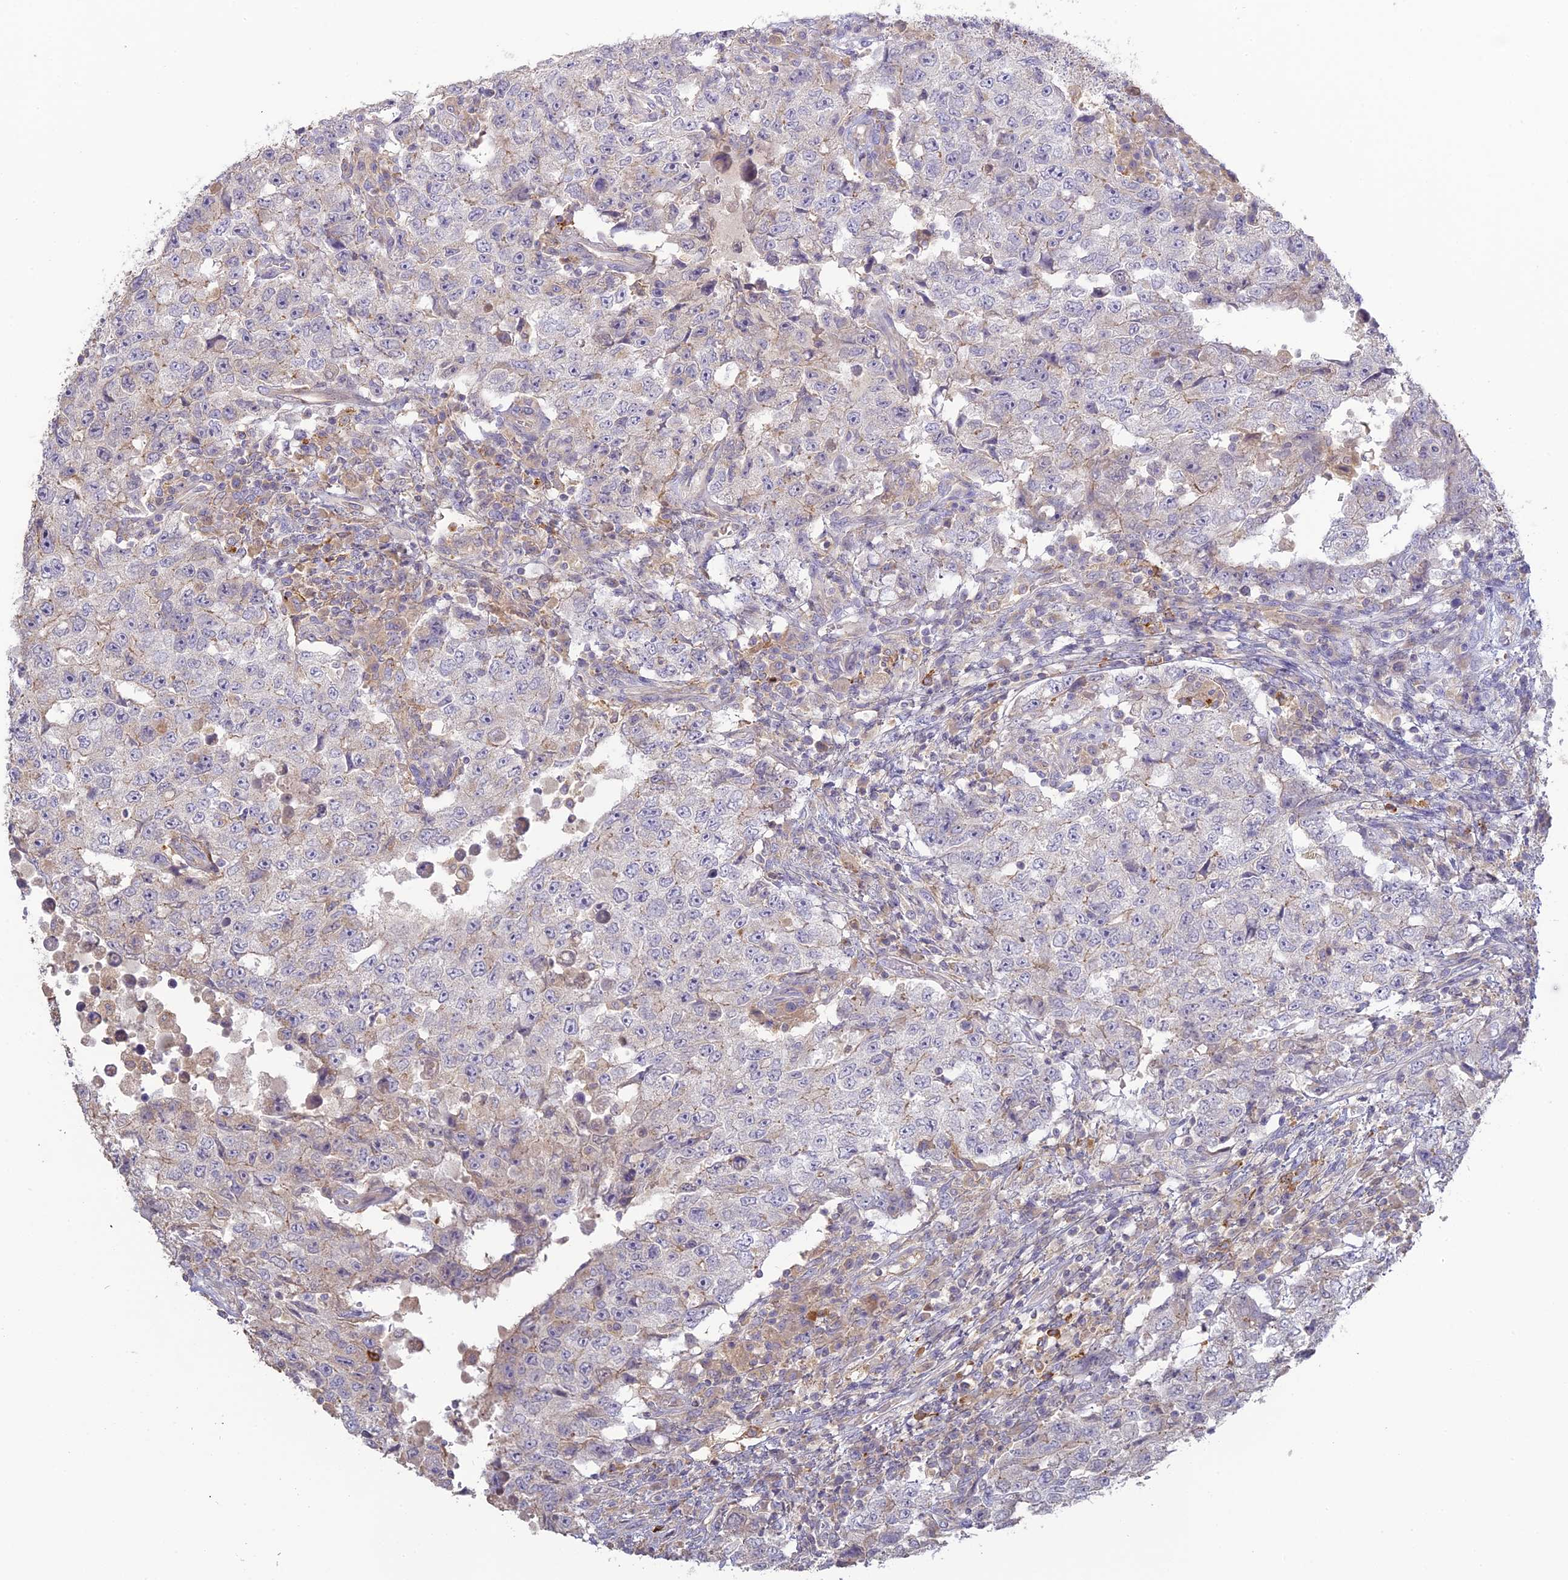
{"staining": {"intensity": "negative", "quantity": "none", "location": "none"}, "tissue": "testis cancer", "cell_type": "Tumor cells", "image_type": "cancer", "snomed": [{"axis": "morphology", "description": "Carcinoma, Embryonal, NOS"}, {"axis": "topography", "description": "Testis"}], "caption": "High magnification brightfield microscopy of testis cancer (embryonal carcinoma) stained with DAB (brown) and counterstained with hematoxylin (blue): tumor cells show no significant positivity.", "gene": "SFT2D2", "patient": {"sex": "male", "age": 26}}